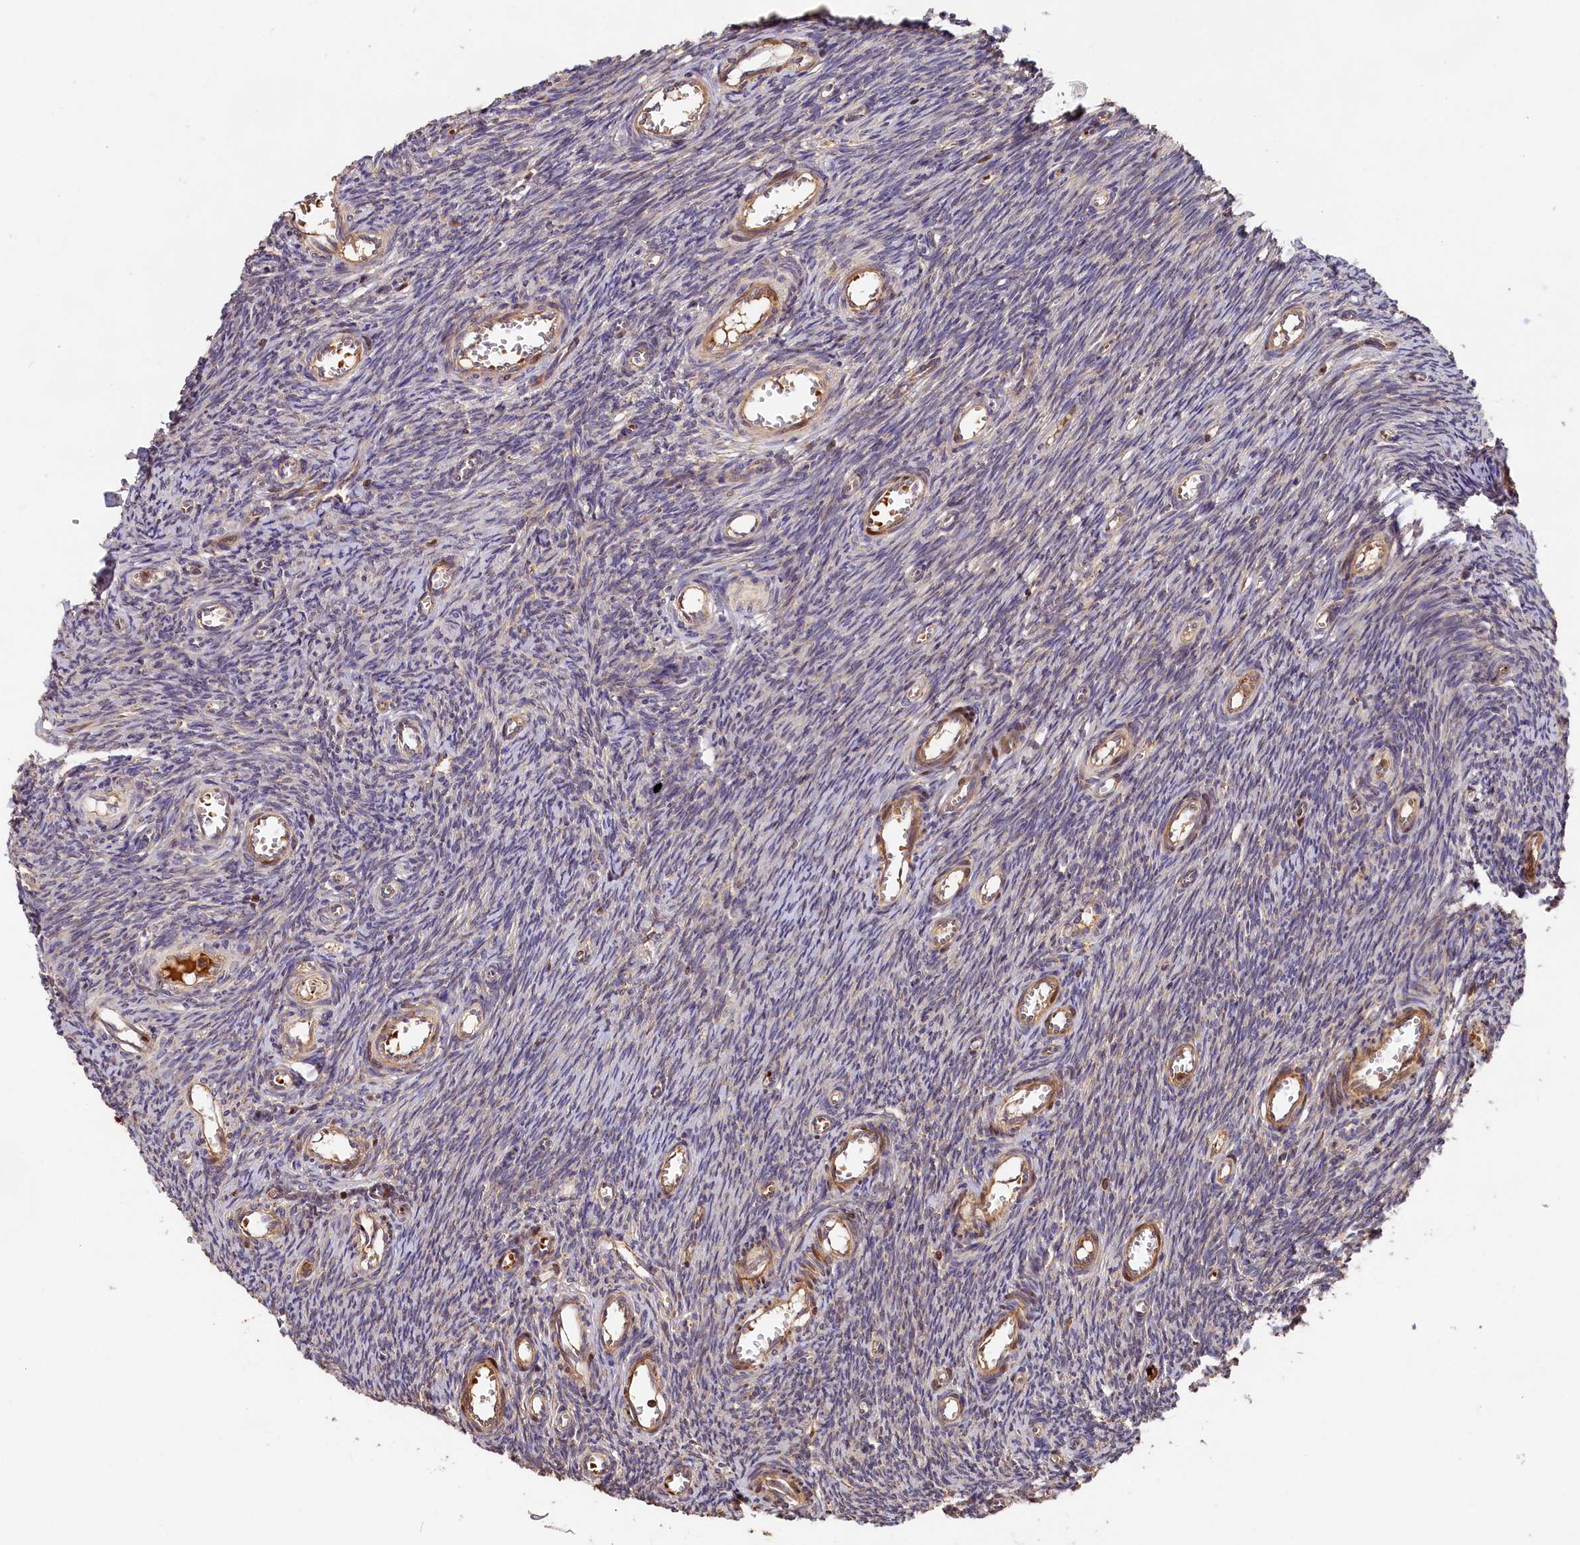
{"staining": {"intensity": "moderate", "quantity": ">75%", "location": "cytoplasmic/membranous"}, "tissue": "ovary", "cell_type": "Follicle cells", "image_type": "normal", "snomed": [{"axis": "morphology", "description": "Normal tissue, NOS"}, {"axis": "topography", "description": "Ovary"}], "caption": "IHC of unremarkable human ovary demonstrates medium levels of moderate cytoplasmic/membranous staining in about >75% of follicle cells. (DAB IHC with brightfield microscopy, high magnification).", "gene": "HMOX2", "patient": {"sex": "female", "age": 44}}